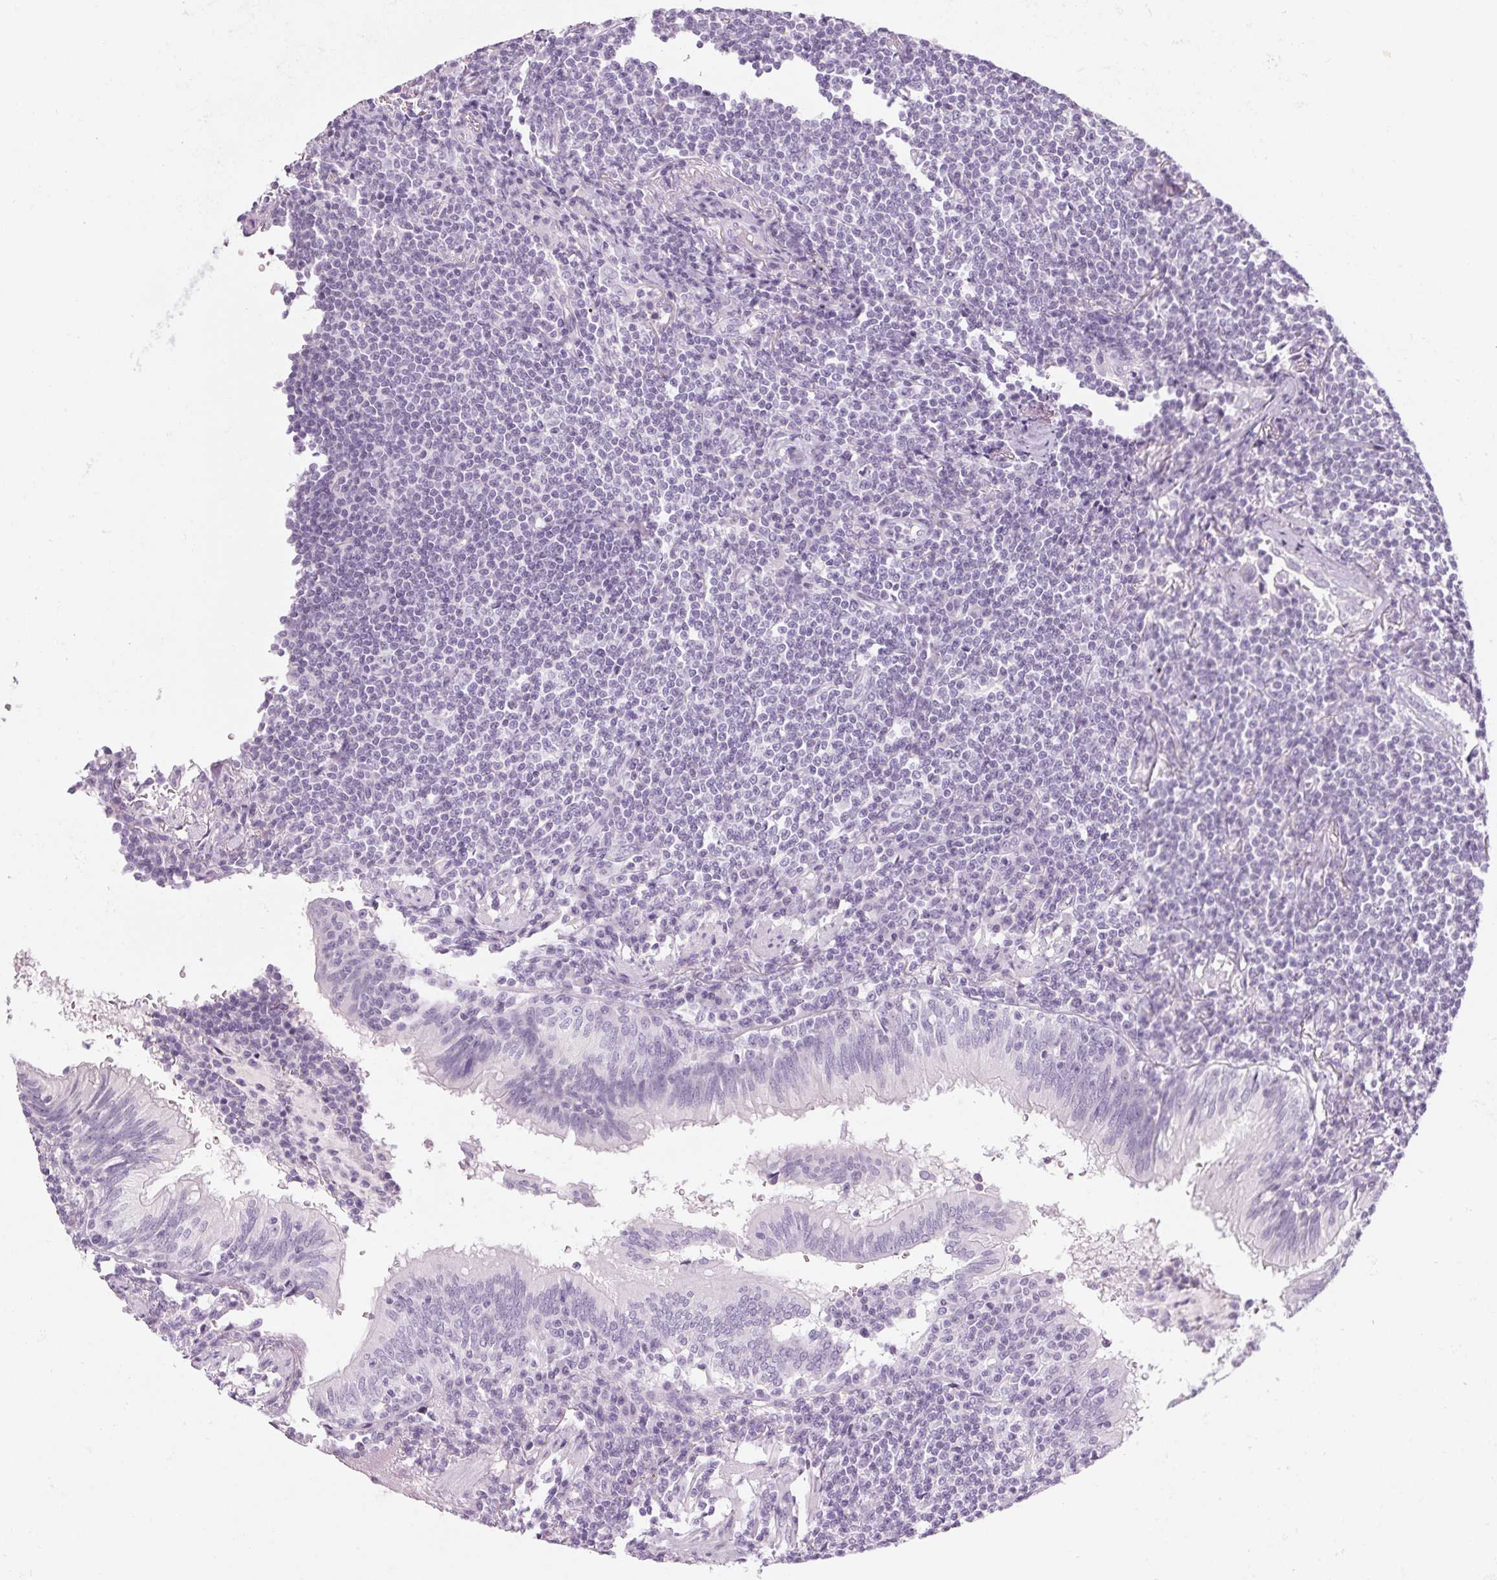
{"staining": {"intensity": "negative", "quantity": "none", "location": "none"}, "tissue": "lymphoma", "cell_type": "Tumor cells", "image_type": "cancer", "snomed": [{"axis": "morphology", "description": "Malignant lymphoma, non-Hodgkin's type, Low grade"}, {"axis": "topography", "description": "Lung"}], "caption": "Tumor cells are negative for brown protein staining in lymphoma.", "gene": "RPTN", "patient": {"sex": "female", "age": 71}}